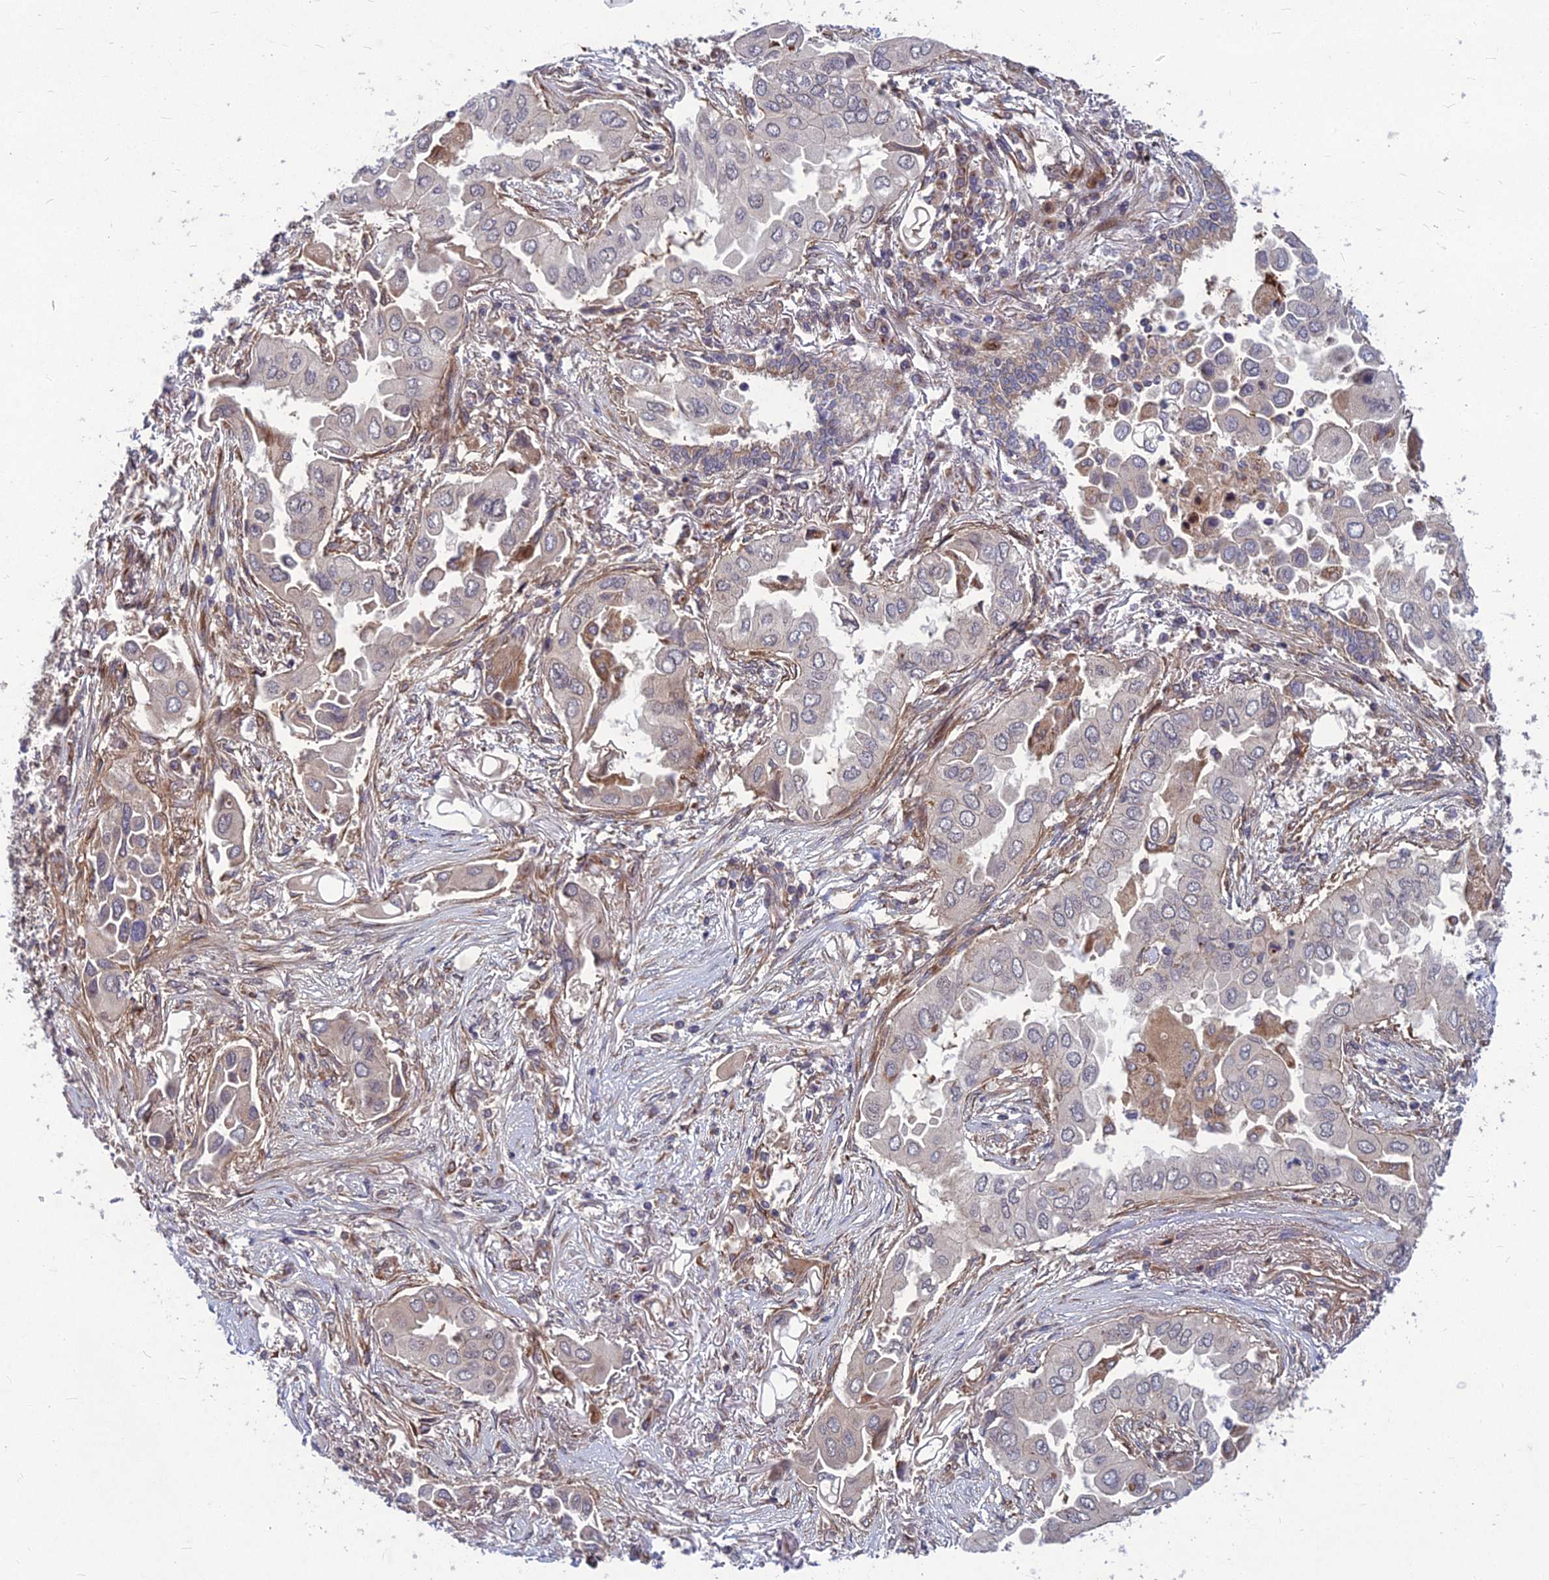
{"staining": {"intensity": "negative", "quantity": "none", "location": "none"}, "tissue": "lung cancer", "cell_type": "Tumor cells", "image_type": "cancer", "snomed": [{"axis": "morphology", "description": "Adenocarcinoma, NOS"}, {"axis": "topography", "description": "Lung"}], "caption": "This is a image of immunohistochemistry staining of lung cancer, which shows no staining in tumor cells.", "gene": "MFSD8", "patient": {"sex": "female", "age": 76}}